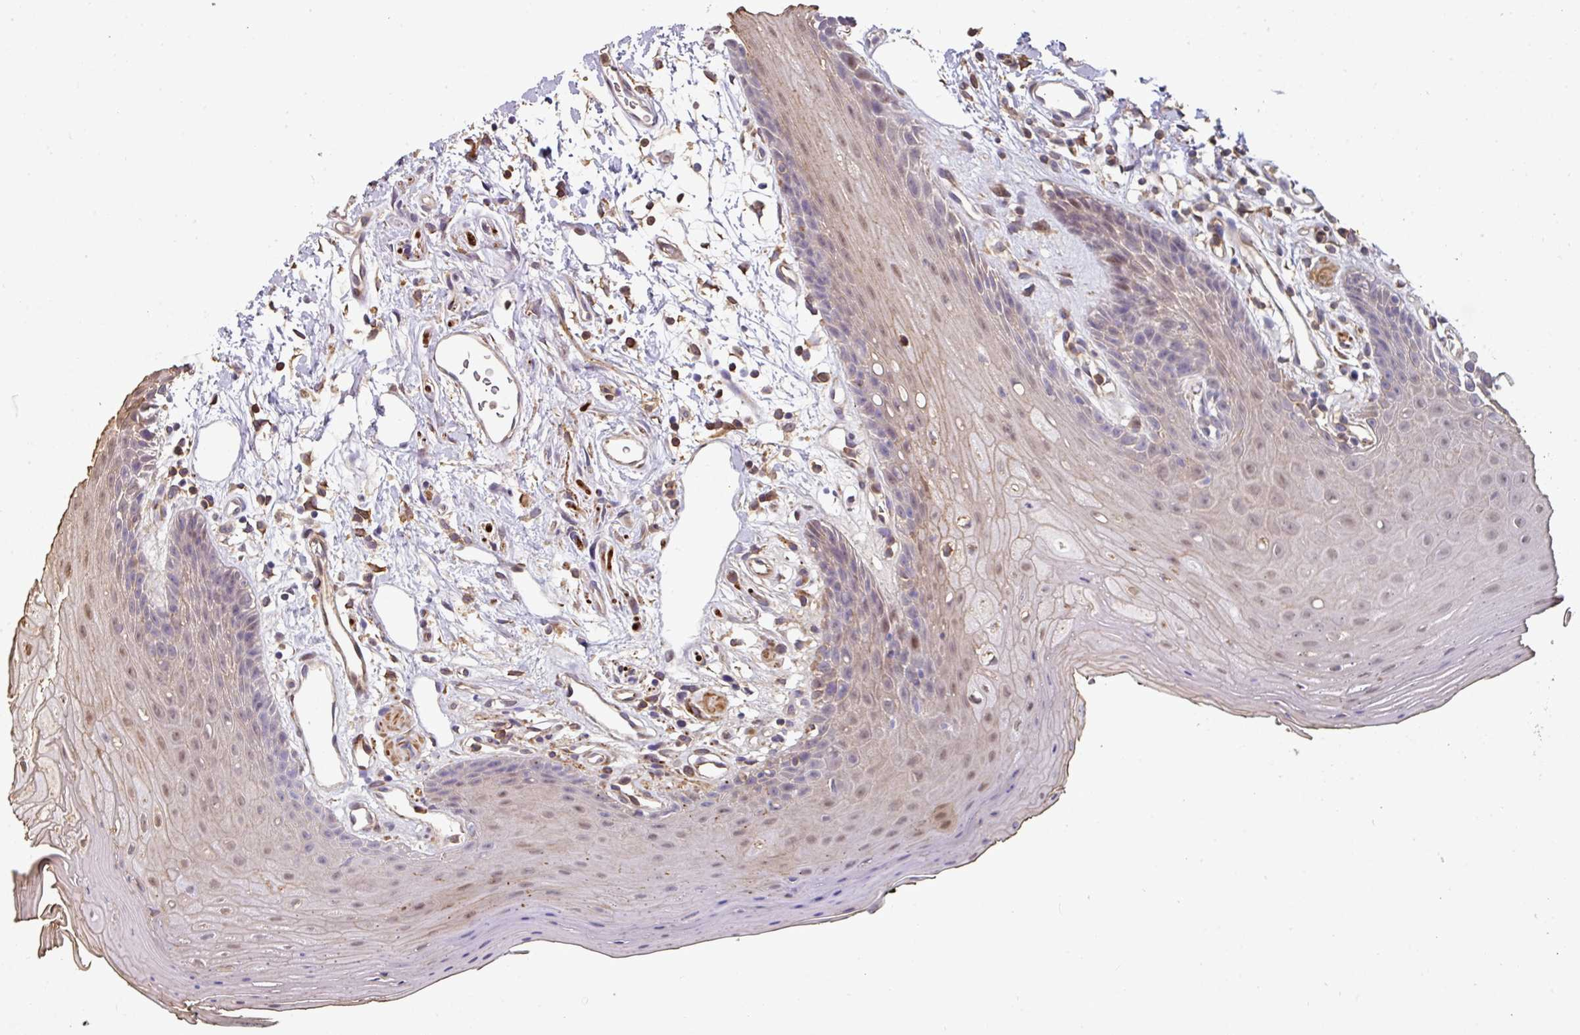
{"staining": {"intensity": "weak", "quantity": "25%-75%", "location": "nuclear"}, "tissue": "oral mucosa", "cell_type": "Squamous epithelial cells", "image_type": "normal", "snomed": [{"axis": "morphology", "description": "Normal tissue, NOS"}, {"axis": "topography", "description": "Oral tissue"}, {"axis": "topography", "description": "Tounge, NOS"}], "caption": "A brown stain shows weak nuclear expression of a protein in squamous epithelial cells of normal human oral mucosa.", "gene": "BEND5", "patient": {"sex": "female", "age": 59}}